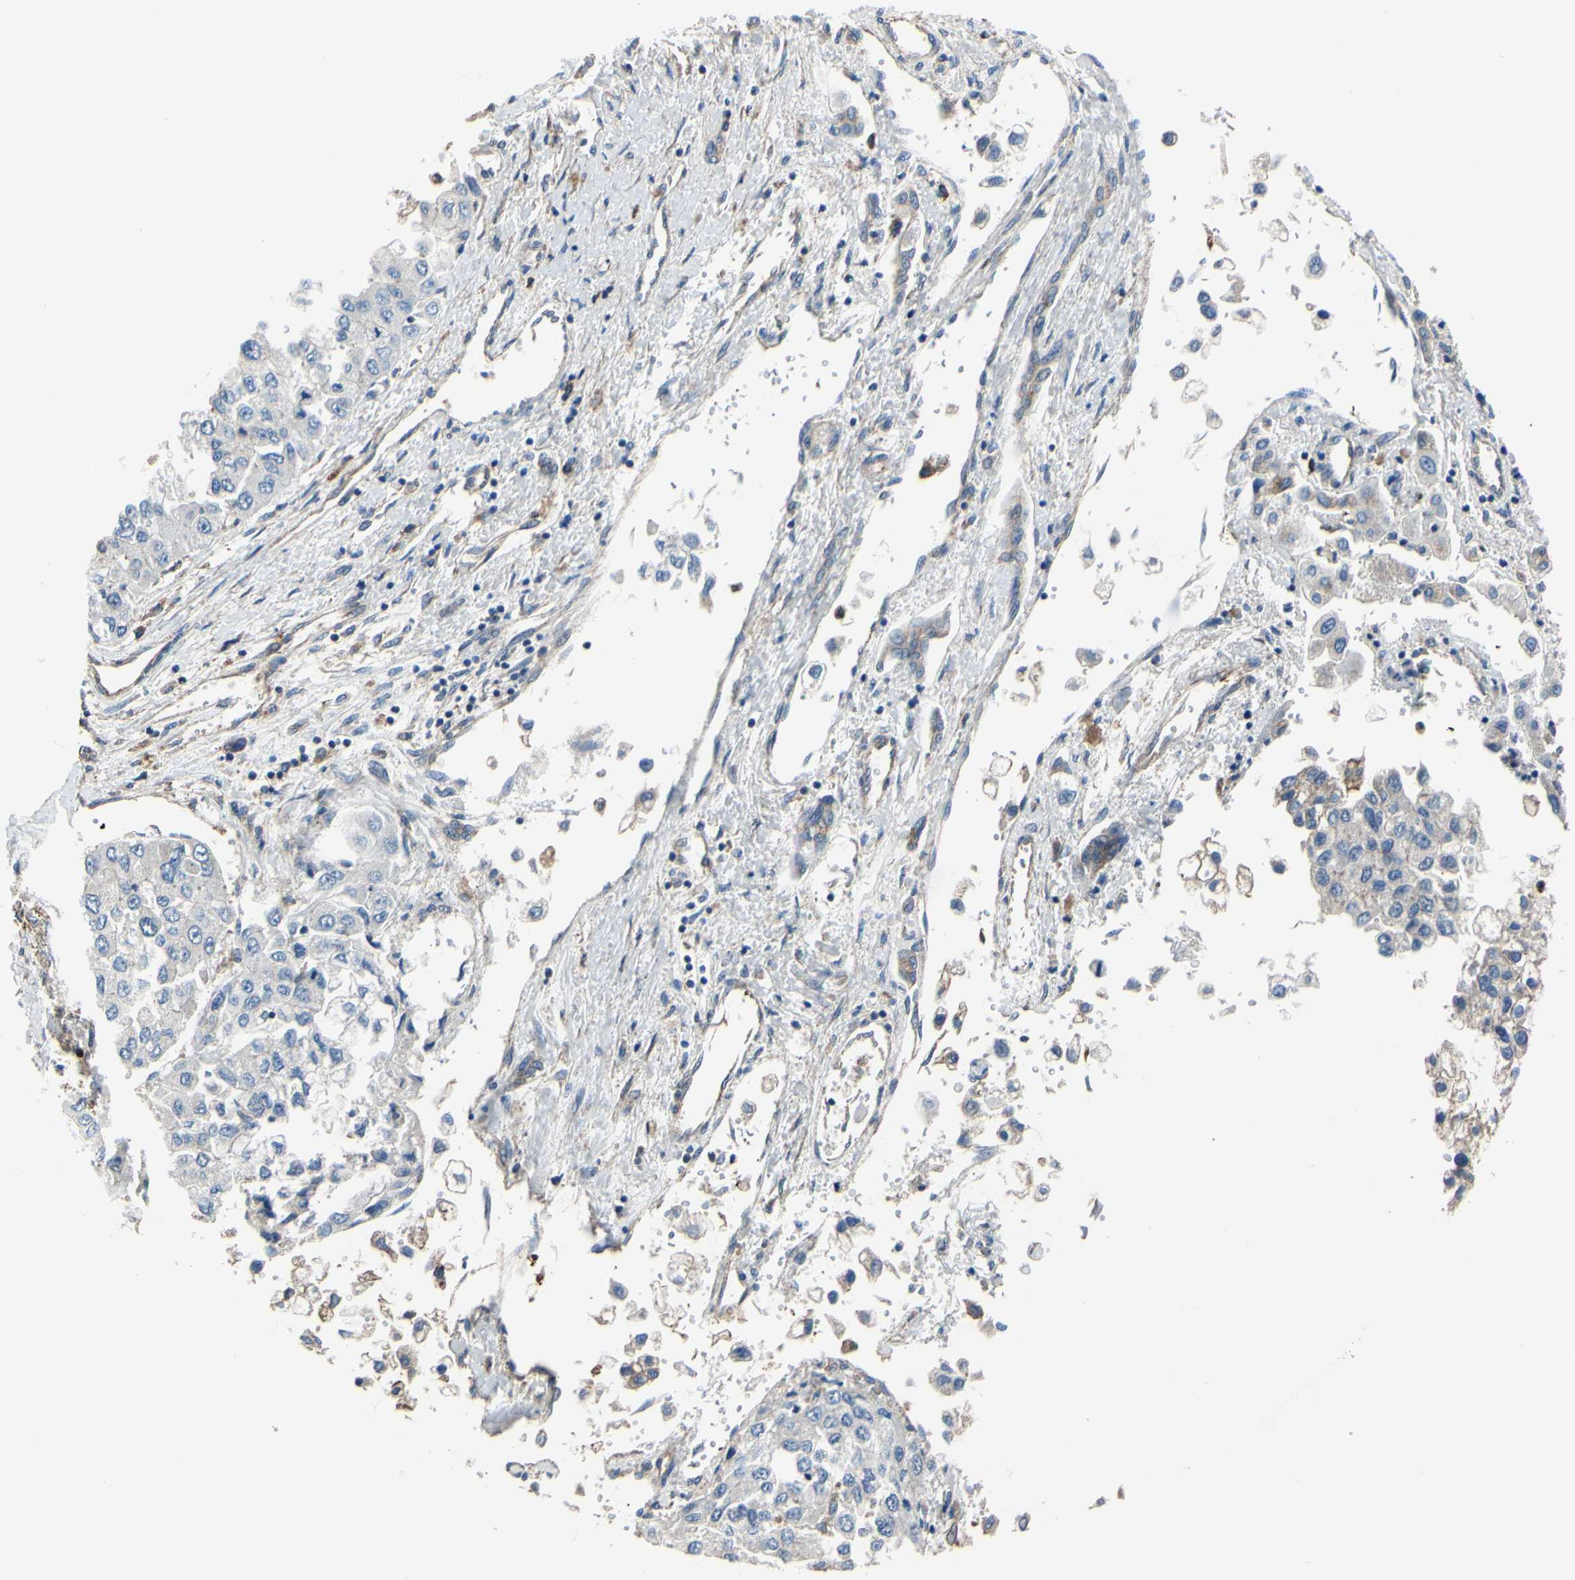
{"staining": {"intensity": "negative", "quantity": "none", "location": "none"}, "tissue": "liver cancer", "cell_type": "Tumor cells", "image_type": "cancer", "snomed": [{"axis": "morphology", "description": "Carcinoma, Hepatocellular, NOS"}, {"axis": "topography", "description": "Liver"}], "caption": "Immunohistochemistry of hepatocellular carcinoma (liver) demonstrates no staining in tumor cells.", "gene": "BECN1", "patient": {"sex": "female", "age": 66}}